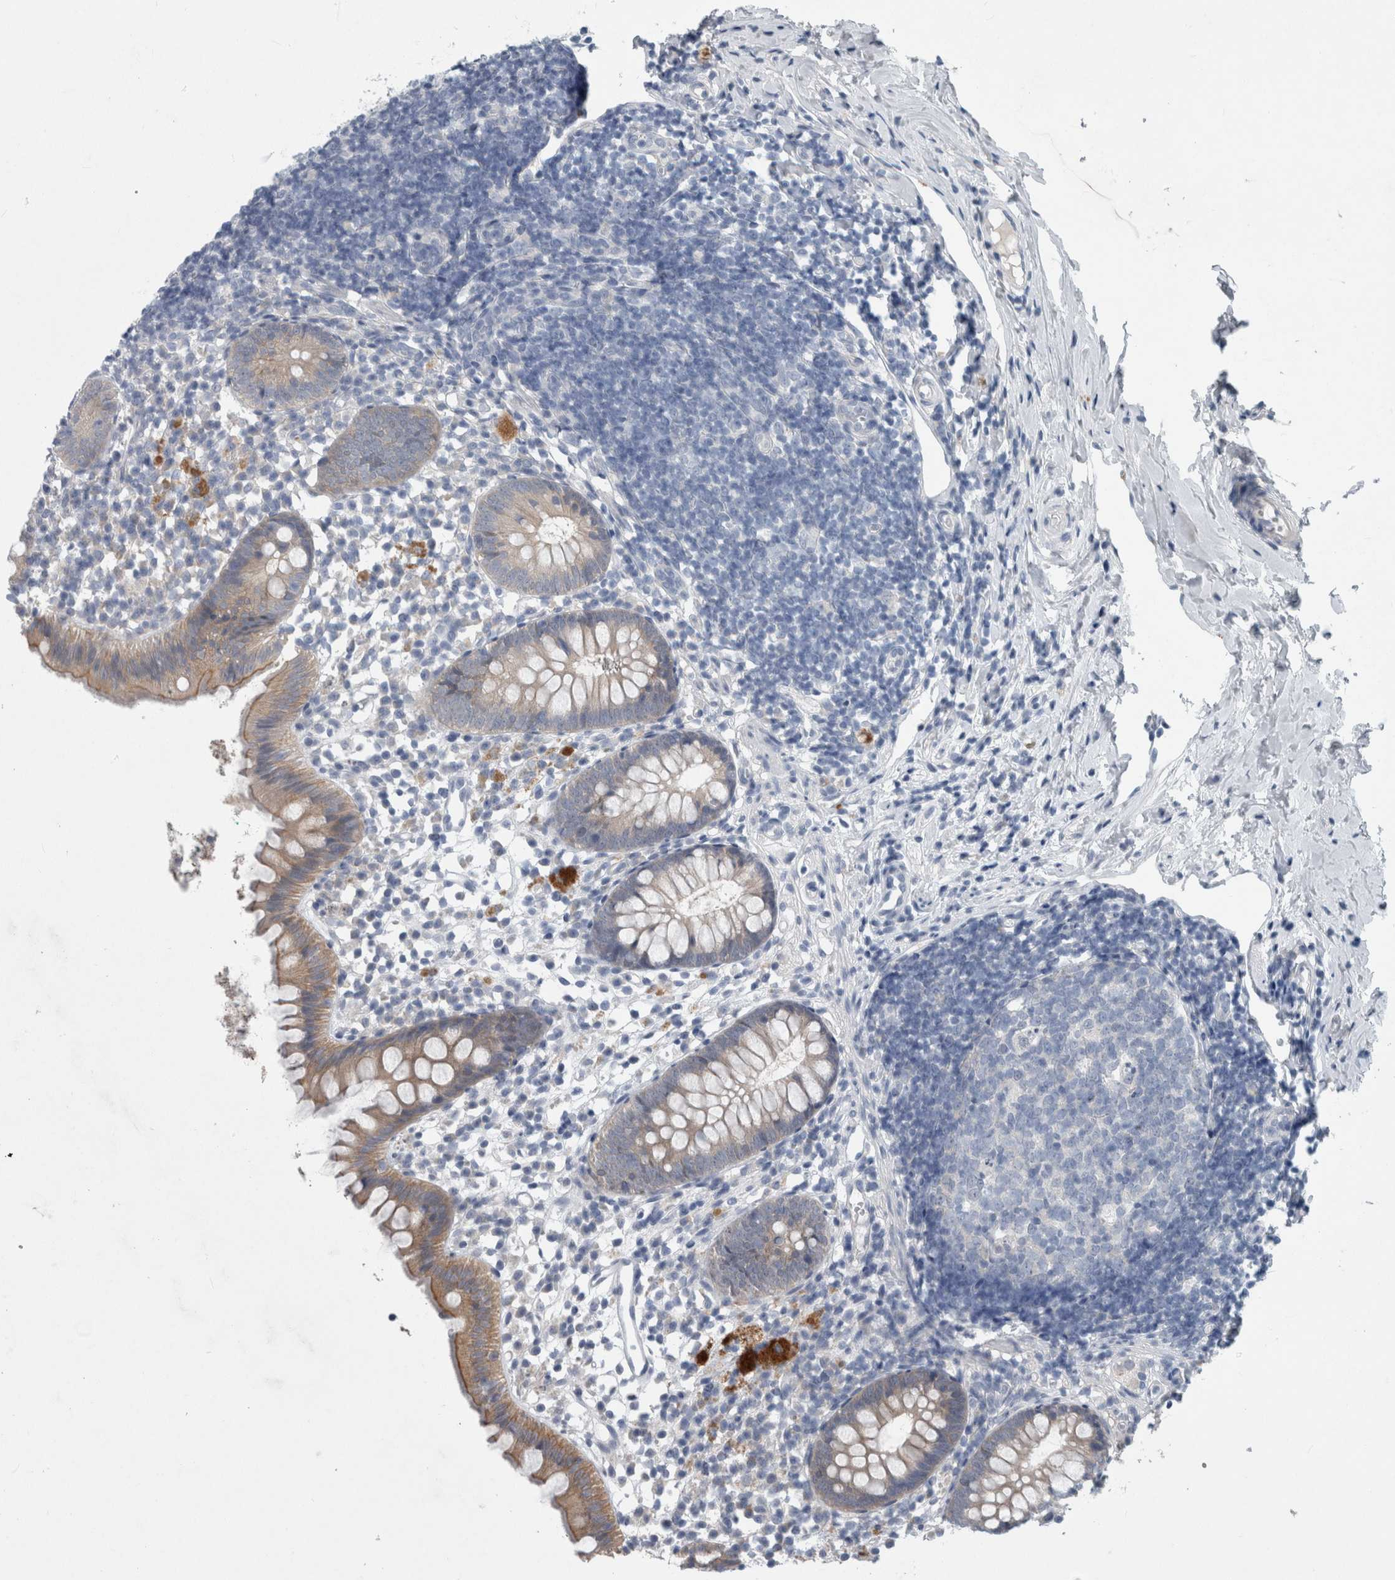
{"staining": {"intensity": "moderate", "quantity": "25%-75%", "location": "cytoplasmic/membranous"}, "tissue": "appendix", "cell_type": "Glandular cells", "image_type": "normal", "snomed": [{"axis": "morphology", "description": "Normal tissue, NOS"}, {"axis": "topography", "description": "Appendix"}], "caption": "IHC micrograph of benign human appendix stained for a protein (brown), which shows medium levels of moderate cytoplasmic/membranous expression in approximately 25%-75% of glandular cells.", "gene": "FAM83H", "patient": {"sex": "female", "age": 20}}